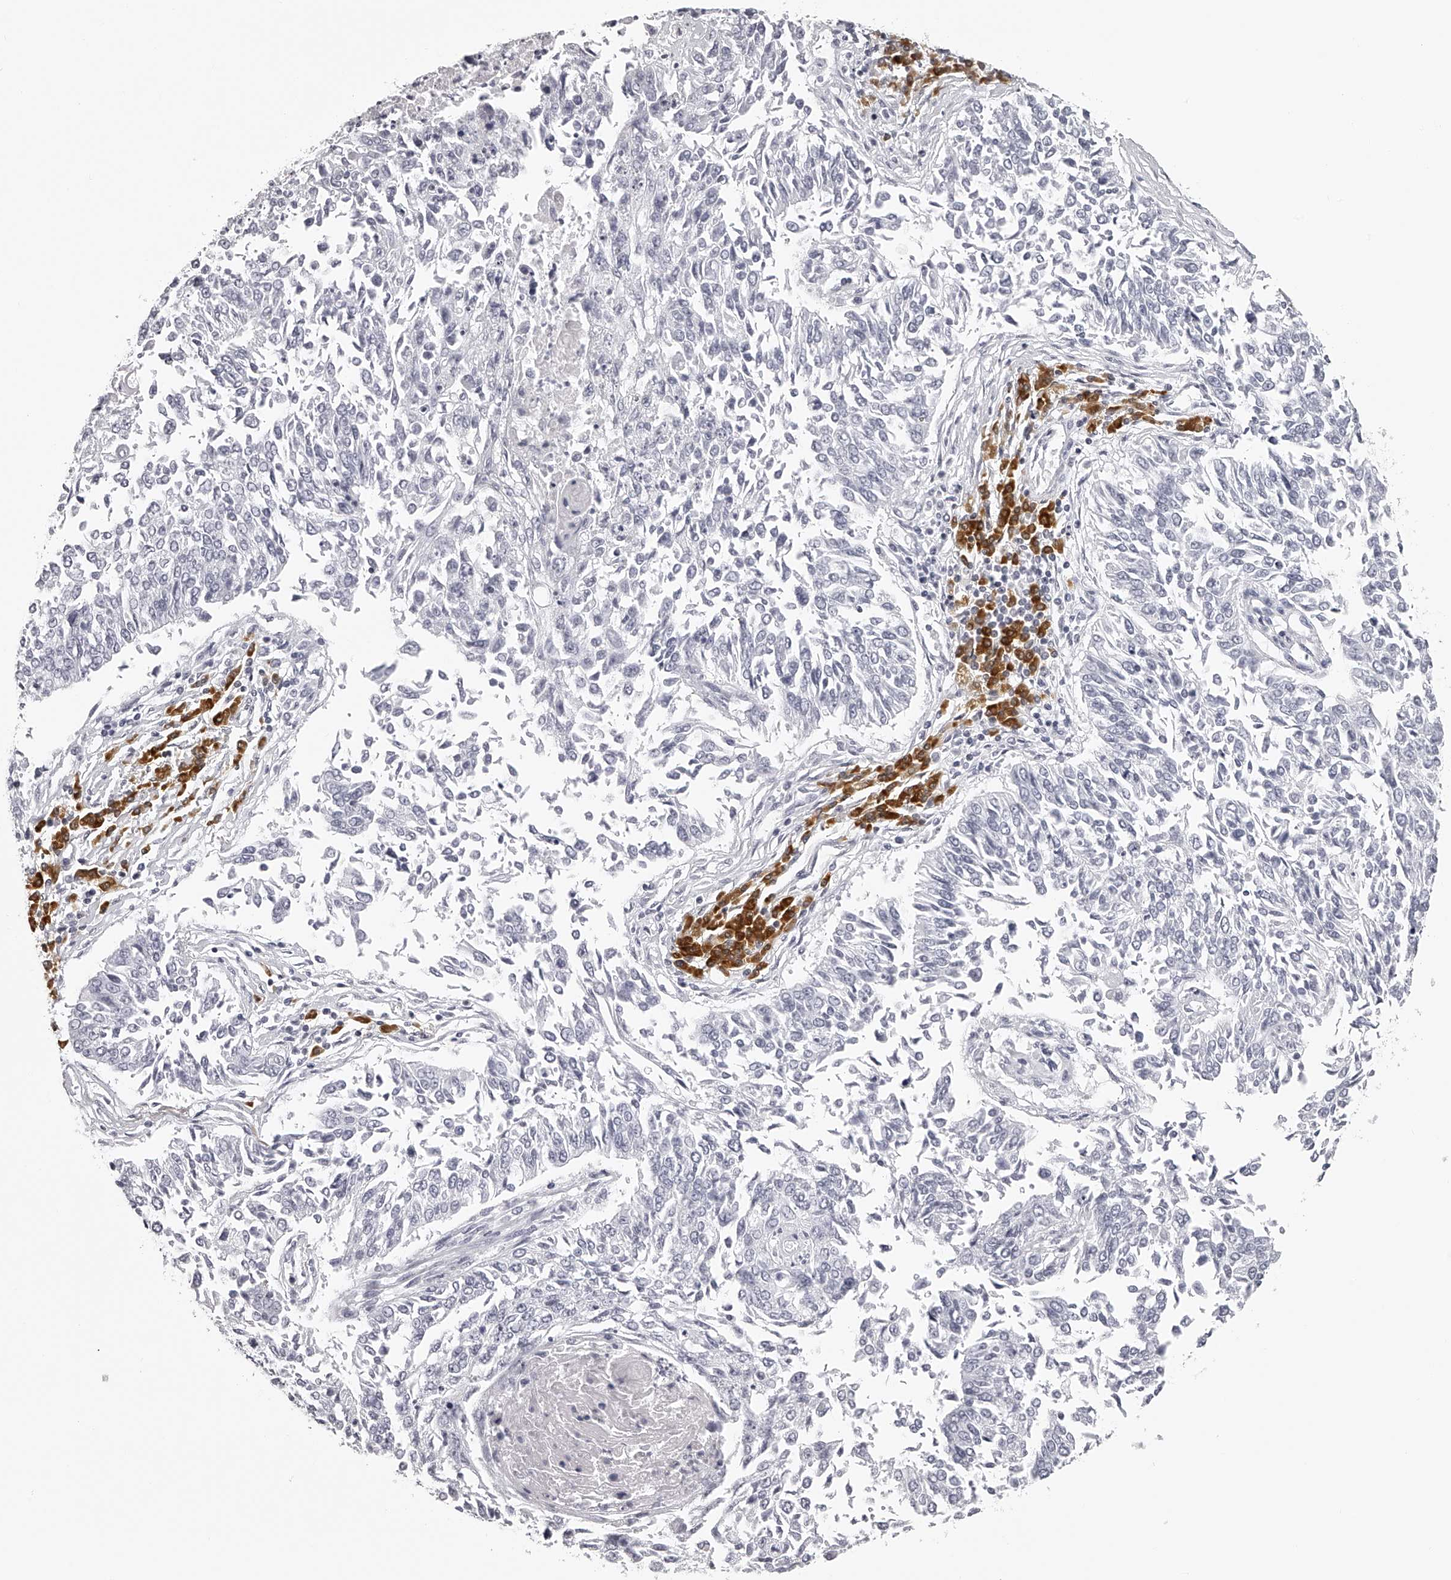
{"staining": {"intensity": "negative", "quantity": "none", "location": "none"}, "tissue": "lung cancer", "cell_type": "Tumor cells", "image_type": "cancer", "snomed": [{"axis": "morphology", "description": "Normal tissue, NOS"}, {"axis": "morphology", "description": "Squamous cell carcinoma, NOS"}, {"axis": "topography", "description": "Cartilage tissue"}, {"axis": "topography", "description": "Bronchus"}, {"axis": "topography", "description": "Lung"}, {"axis": "topography", "description": "Peripheral nerve tissue"}], "caption": "Tumor cells show no significant staining in lung squamous cell carcinoma. Brightfield microscopy of IHC stained with DAB (brown) and hematoxylin (blue), captured at high magnification.", "gene": "SEC11C", "patient": {"sex": "female", "age": 49}}